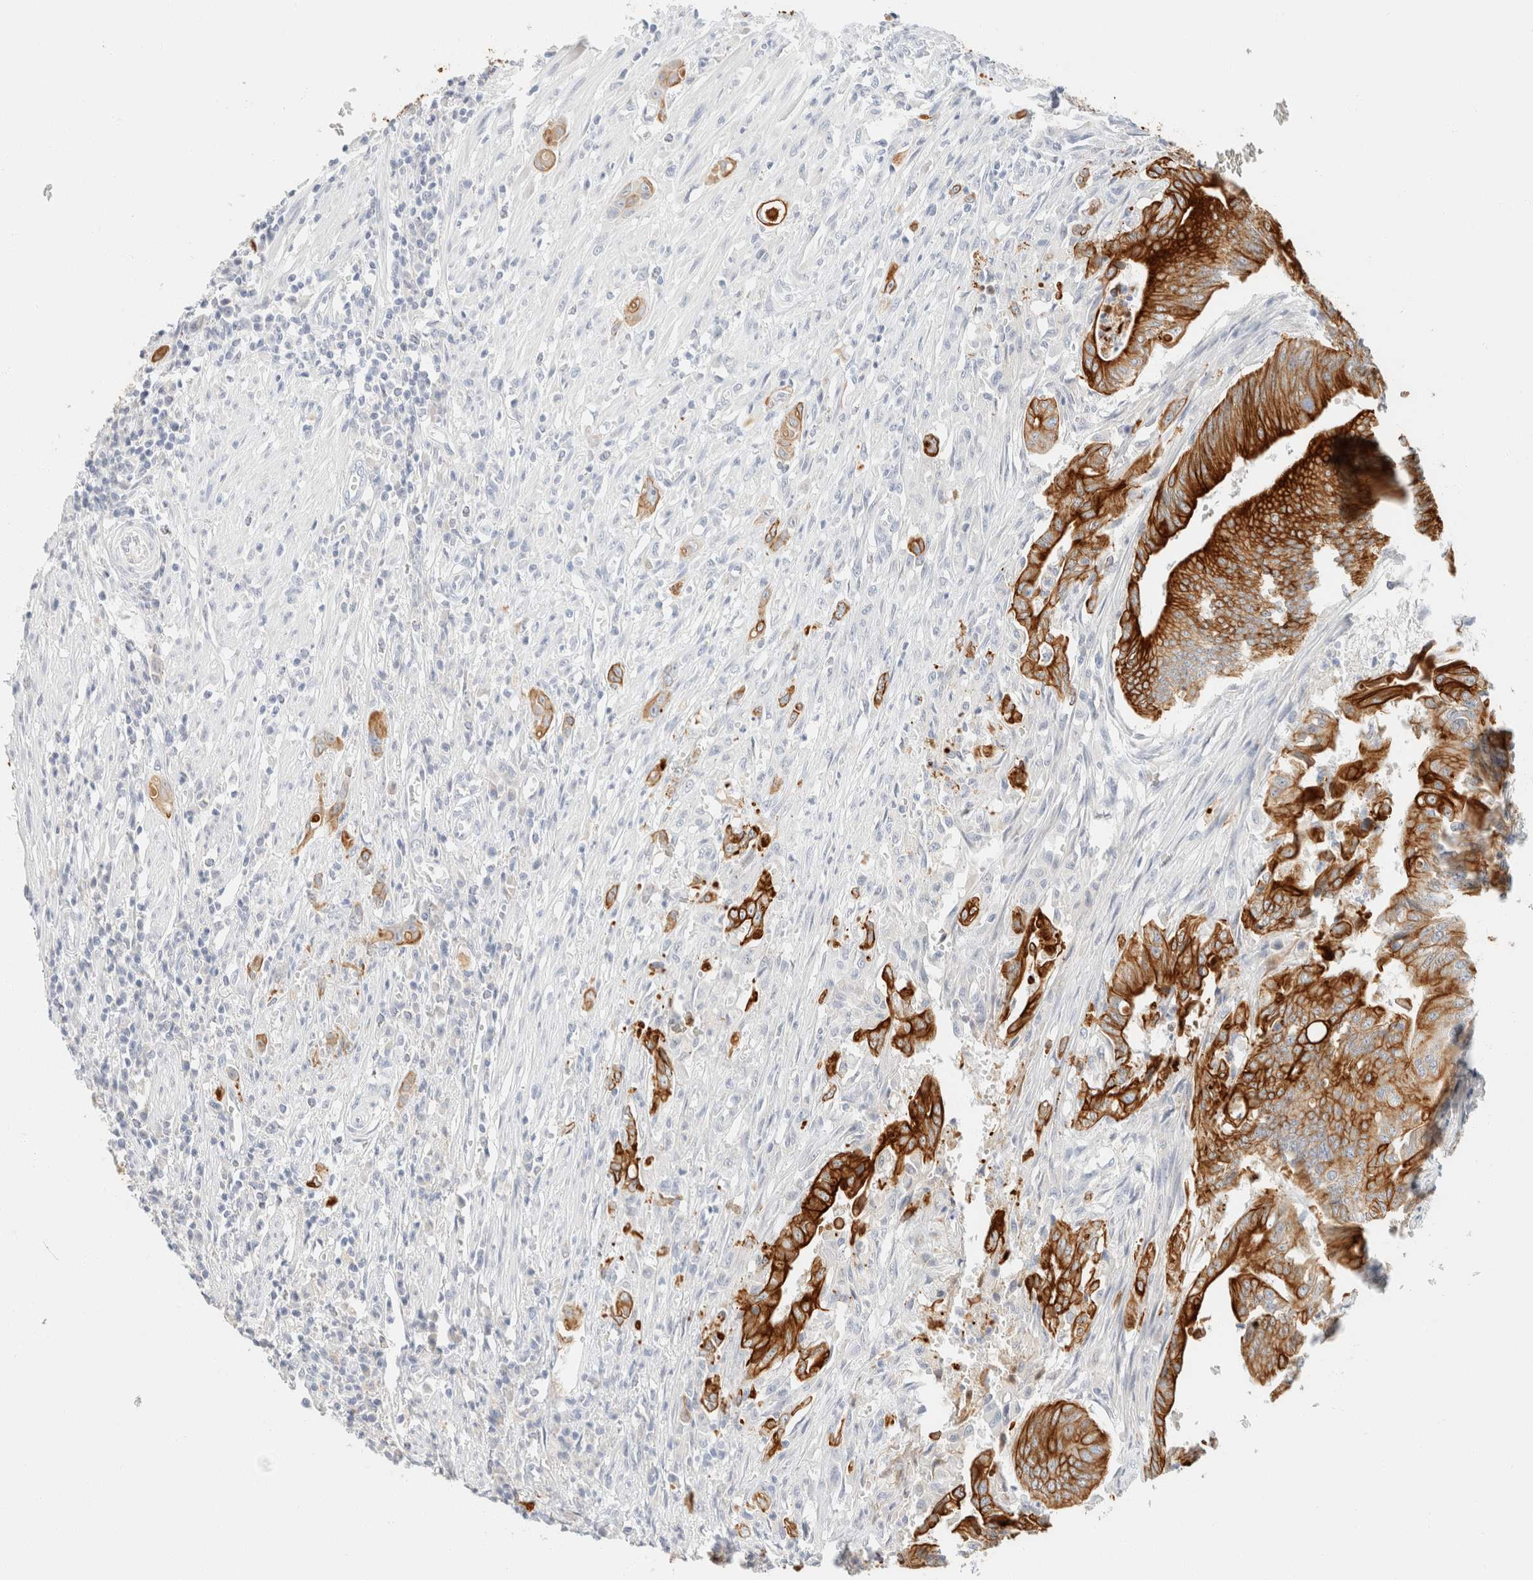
{"staining": {"intensity": "strong", "quantity": ">75%", "location": "cytoplasmic/membranous"}, "tissue": "colorectal cancer", "cell_type": "Tumor cells", "image_type": "cancer", "snomed": [{"axis": "morphology", "description": "Adenoma, NOS"}, {"axis": "morphology", "description": "Adenocarcinoma, NOS"}, {"axis": "topography", "description": "Colon"}], "caption": "Colorectal cancer stained with DAB immunohistochemistry (IHC) exhibits high levels of strong cytoplasmic/membranous staining in approximately >75% of tumor cells. The staining was performed using DAB (3,3'-diaminobenzidine), with brown indicating positive protein expression. Nuclei are stained blue with hematoxylin.", "gene": "KRT20", "patient": {"sex": "male", "age": 79}}